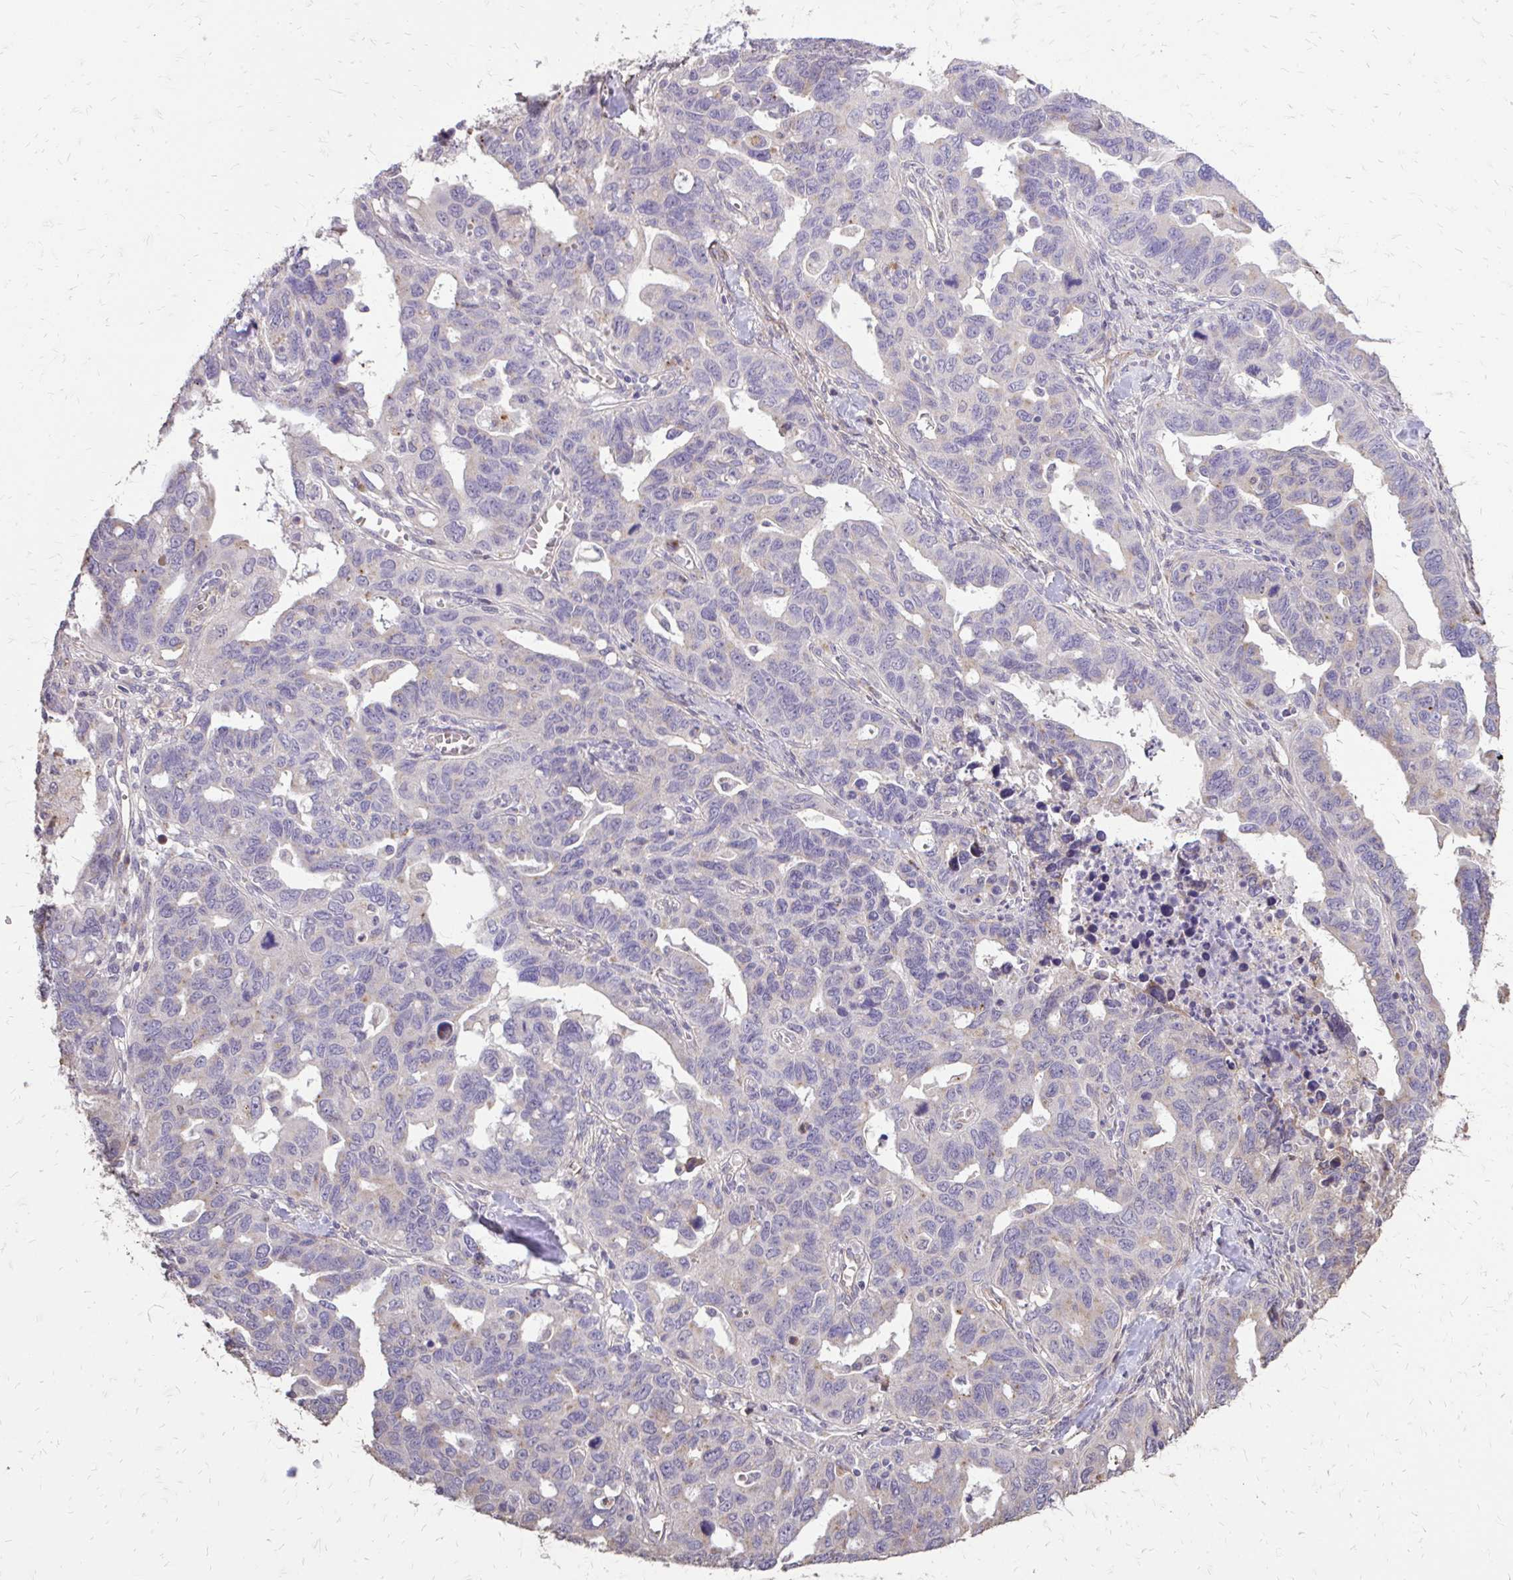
{"staining": {"intensity": "negative", "quantity": "none", "location": "none"}, "tissue": "ovarian cancer", "cell_type": "Tumor cells", "image_type": "cancer", "snomed": [{"axis": "morphology", "description": "Cystadenocarcinoma, serous, NOS"}, {"axis": "topography", "description": "Ovary"}], "caption": "A high-resolution micrograph shows IHC staining of ovarian serous cystadenocarcinoma, which displays no significant positivity in tumor cells.", "gene": "MYORG", "patient": {"sex": "female", "age": 69}}